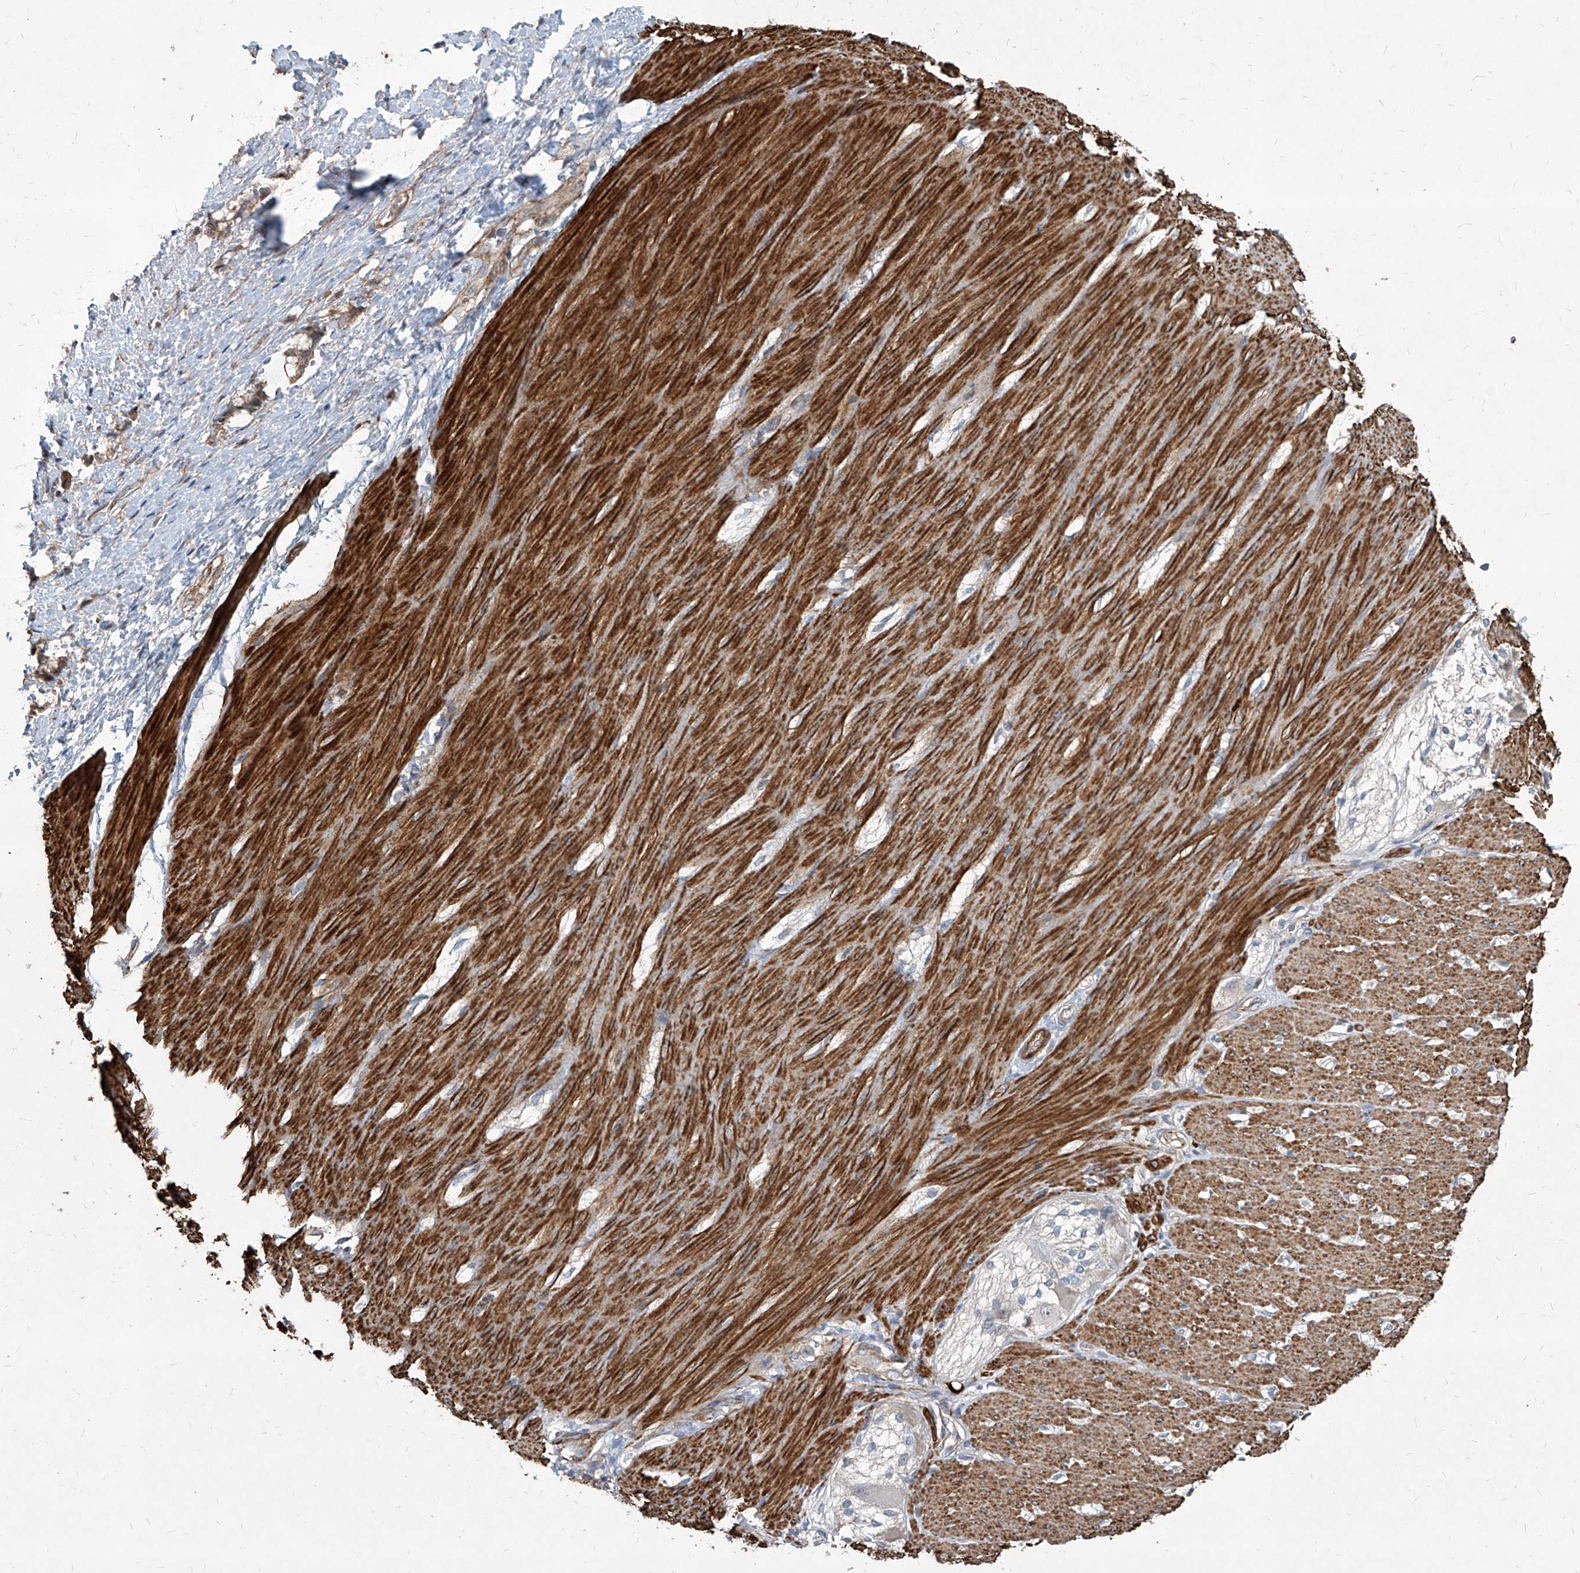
{"staining": {"intensity": "strong", "quantity": ">75%", "location": "cytoplasmic/membranous"}, "tissue": "smooth muscle", "cell_type": "Smooth muscle cells", "image_type": "normal", "snomed": [{"axis": "morphology", "description": "Normal tissue, NOS"}, {"axis": "morphology", "description": "Adenocarcinoma, NOS"}, {"axis": "topography", "description": "Colon"}, {"axis": "topography", "description": "Peripheral nerve tissue"}], "caption": "Immunohistochemistry (IHC) of unremarkable human smooth muscle displays high levels of strong cytoplasmic/membranous staining in approximately >75% of smooth muscle cells. Using DAB (3,3'-diaminobenzidine) (brown) and hematoxylin (blue) stains, captured at high magnification using brightfield microscopy.", "gene": "FAM83B", "patient": {"sex": "male", "age": 14}}